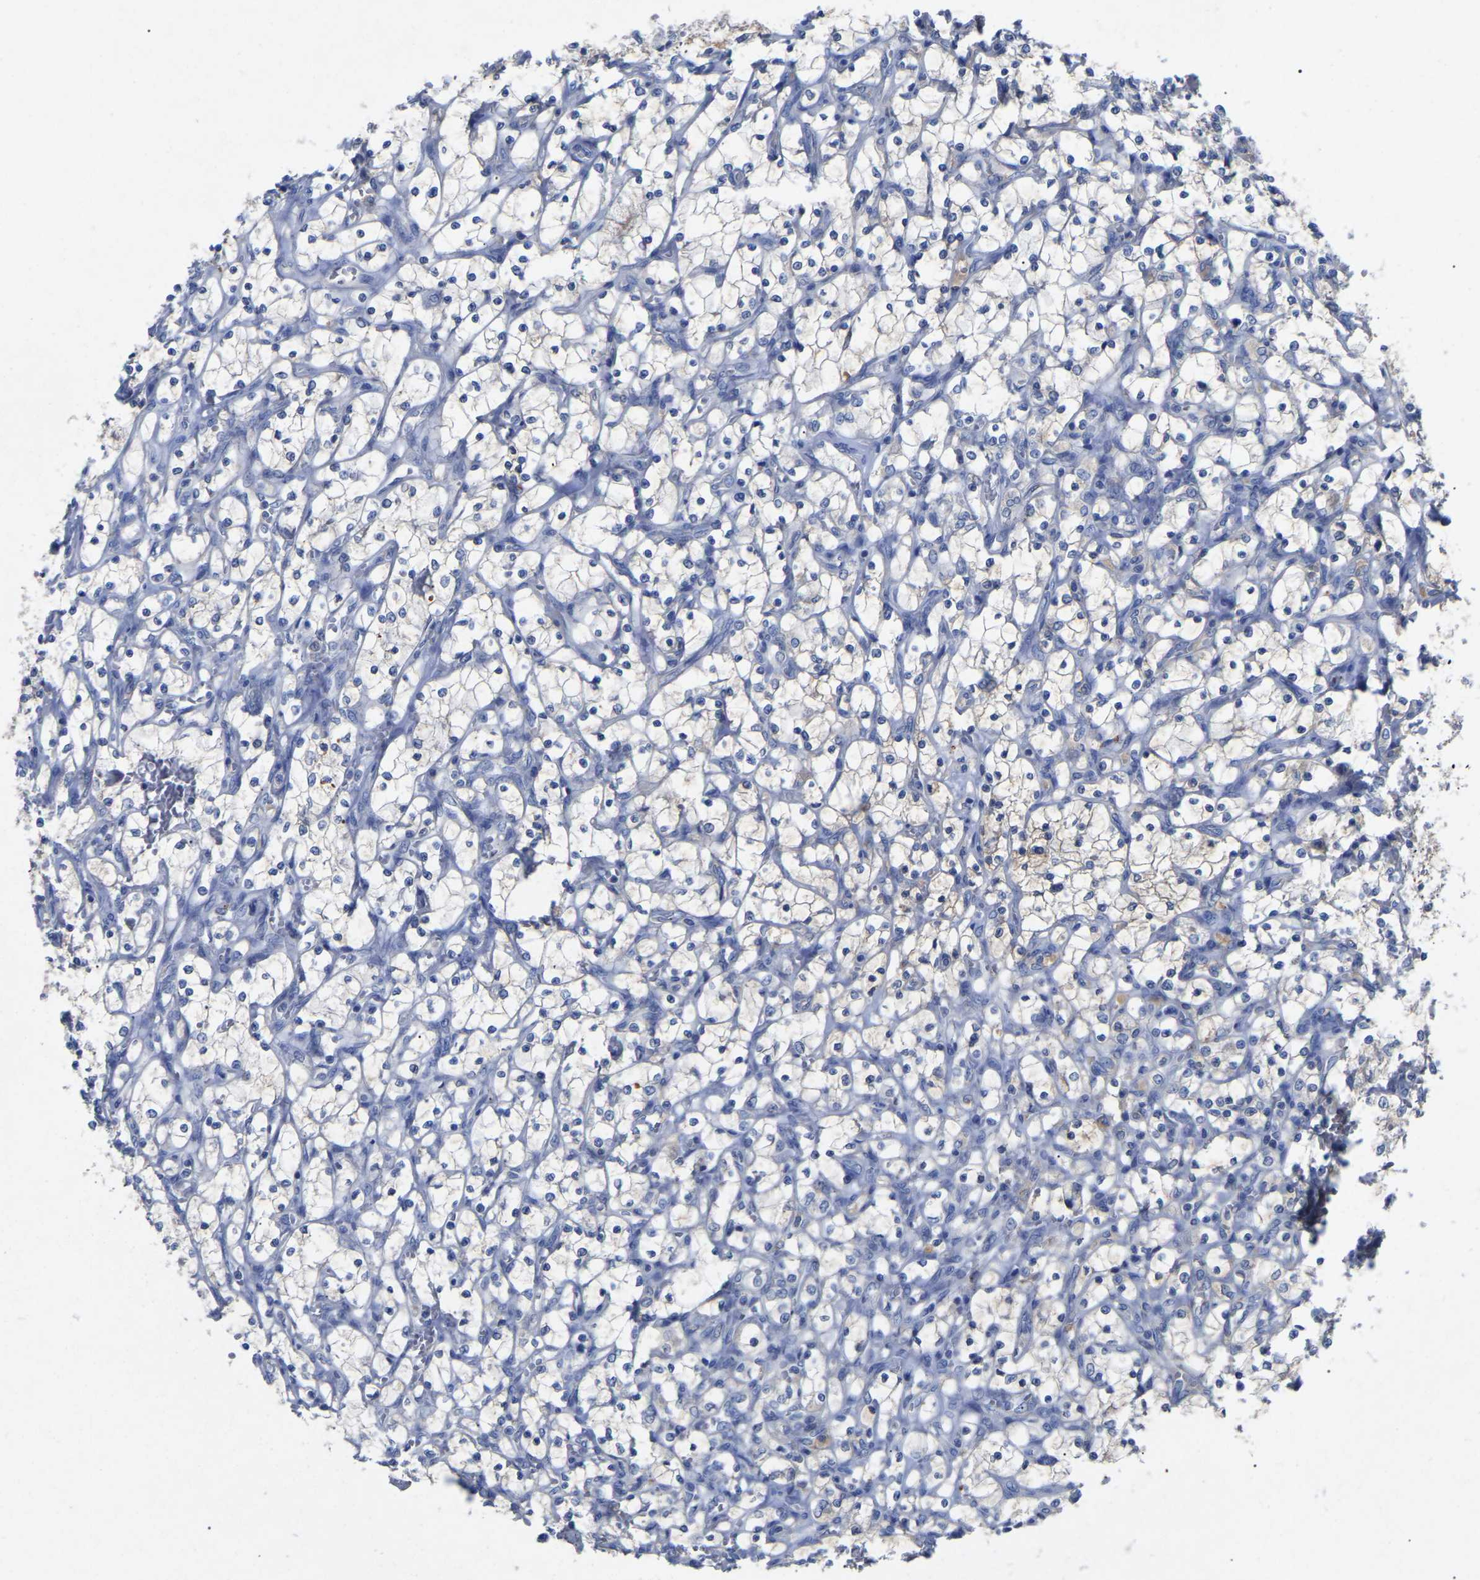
{"staining": {"intensity": "negative", "quantity": "none", "location": "none"}, "tissue": "renal cancer", "cell_type": "Tumor cells", "image_type": "cancer", "snomed": [{"axis": "morphology", "description": "Adenocarcinoma, NOS"}, {"axis": "topography", "description": "Kidney"}], "caption": "An image of renal adenocarcinoma stained for a protein reveals no brown staining in tumor cells. (Stains: DAB (3,3'-diaminobenzidine) immunohistochemistry (IHC) with hematoxylin counter stain, Microscopy: brightfield microscopy at high magnification).", "gene": "SMPD2", "patient": {"sex": "female", "age": 69}}